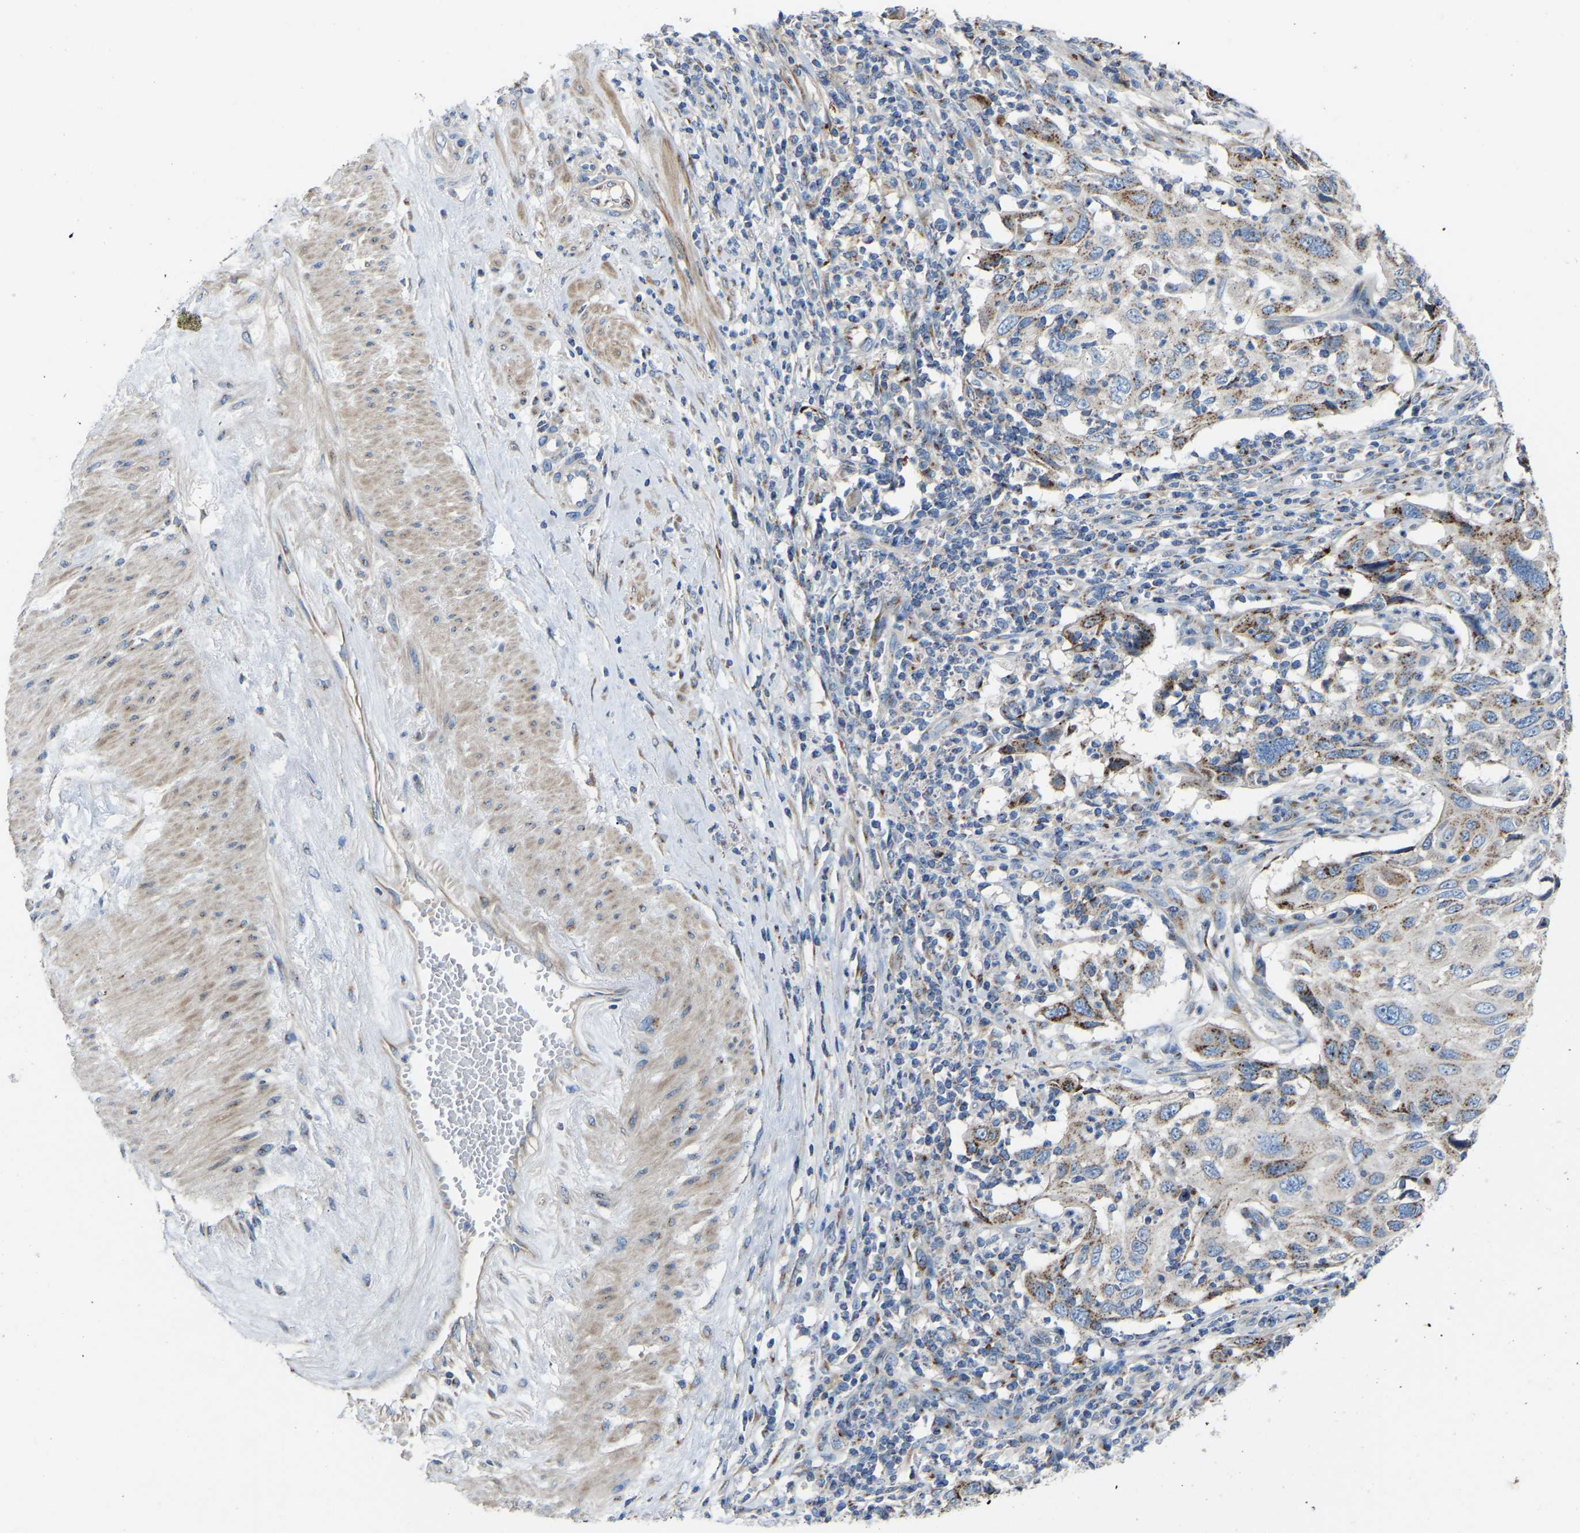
{"staining": {"intensity": "moderate", "quantity": ">75%", "location": "cytoplasmic/membranous"}, "tissue": "cervical cancer", "cell_type": "Tumor cells", "image_type": "cancer", "snomed": [{"axis": "morphology", "description": "Squamous cell carcinoma, NOS"}, {"axis": "topography", "description": "Cervix"}], "caption": "This image exhibits immunohistochemistry staining of cervical cancer, with medium moderate cytoplasmic/membranous expression in about >75% of tumor cells.", "gene": "CANT1", "patient": {"sex": "female", "age": 70}}